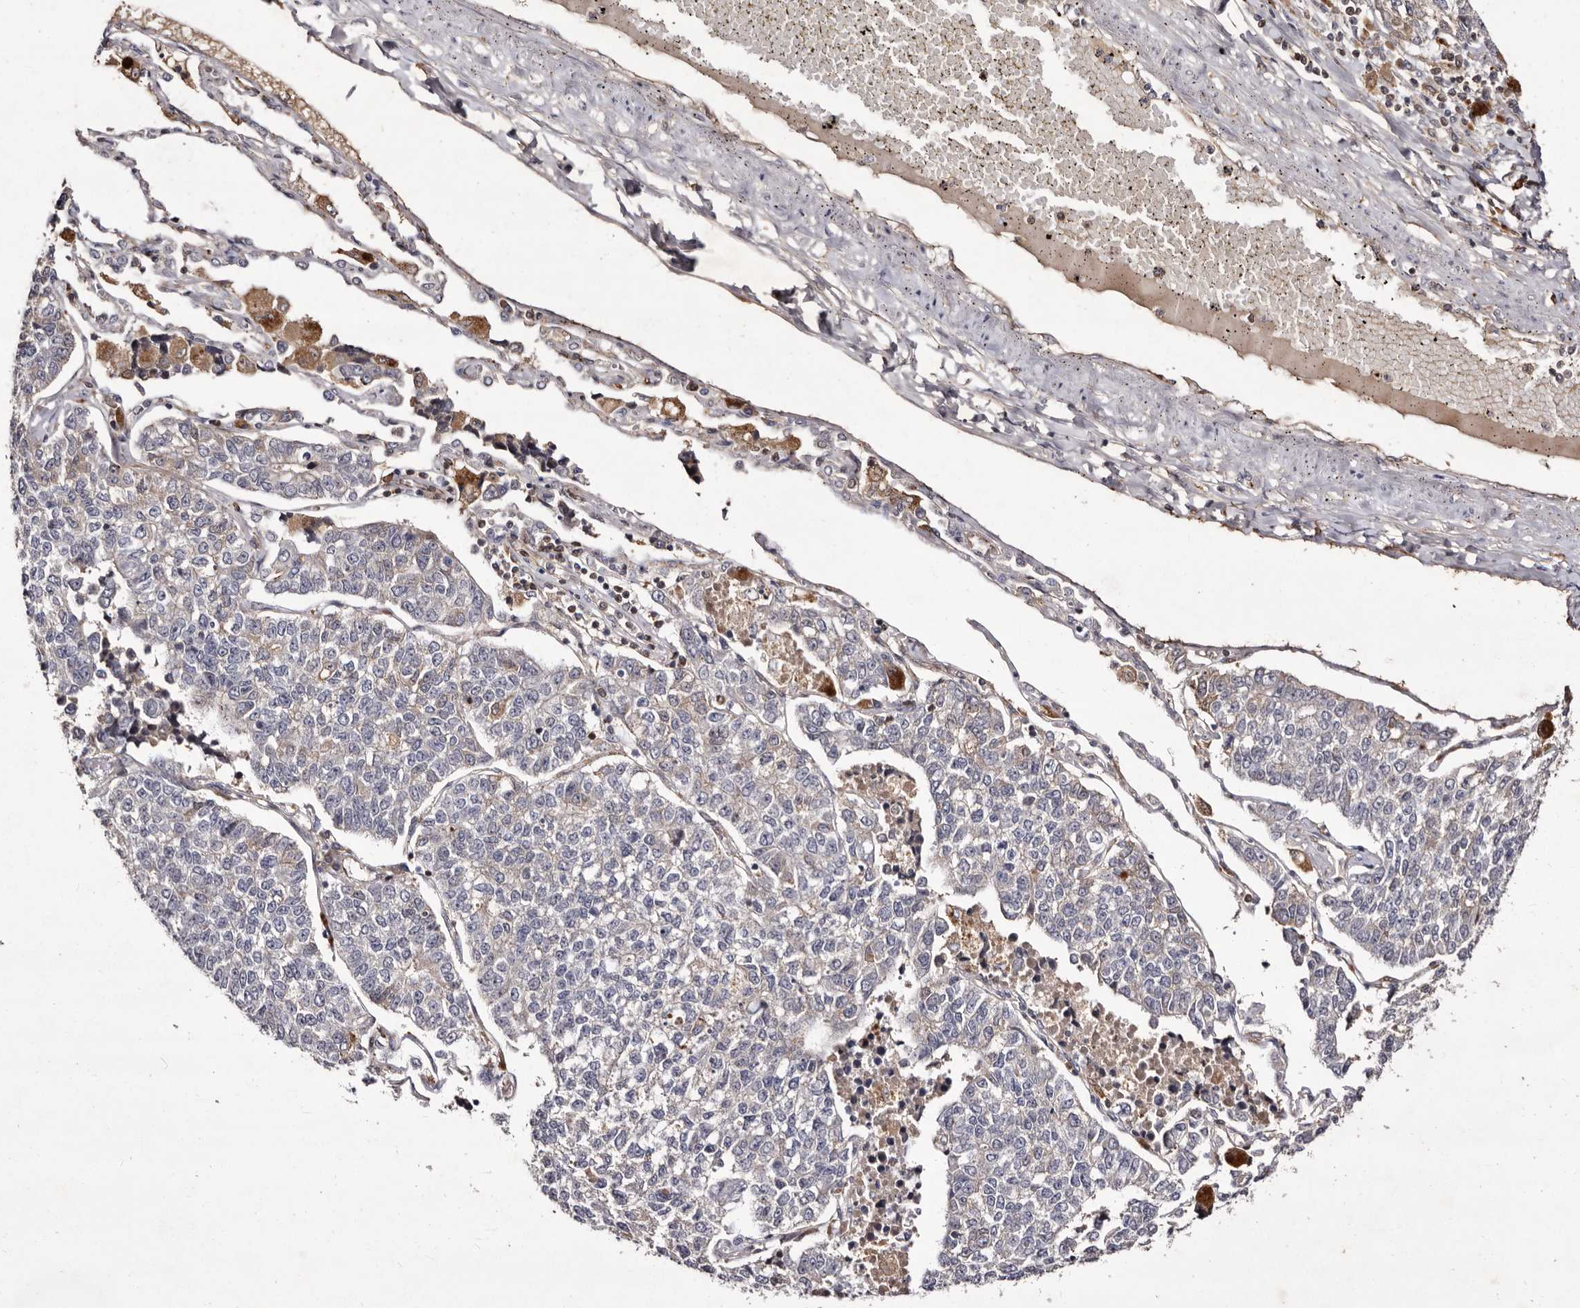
{"staining": {"intensity": "negative", "quantity": "none", "location": "none"}, "tissue": "lung cancer", "cell_type": "Tumor cells", "image_type": "cancer", "snomed": [{"axis": "morphology", "description": "Adenocarcinoma, NOS"}, {"axis": "topography", "description": "Lung"}], "caption": "Tumor cells show no significant expression in lung cancer.", "gene": "GIMAP4", "patient": {"sex": "male", "age": 49}}